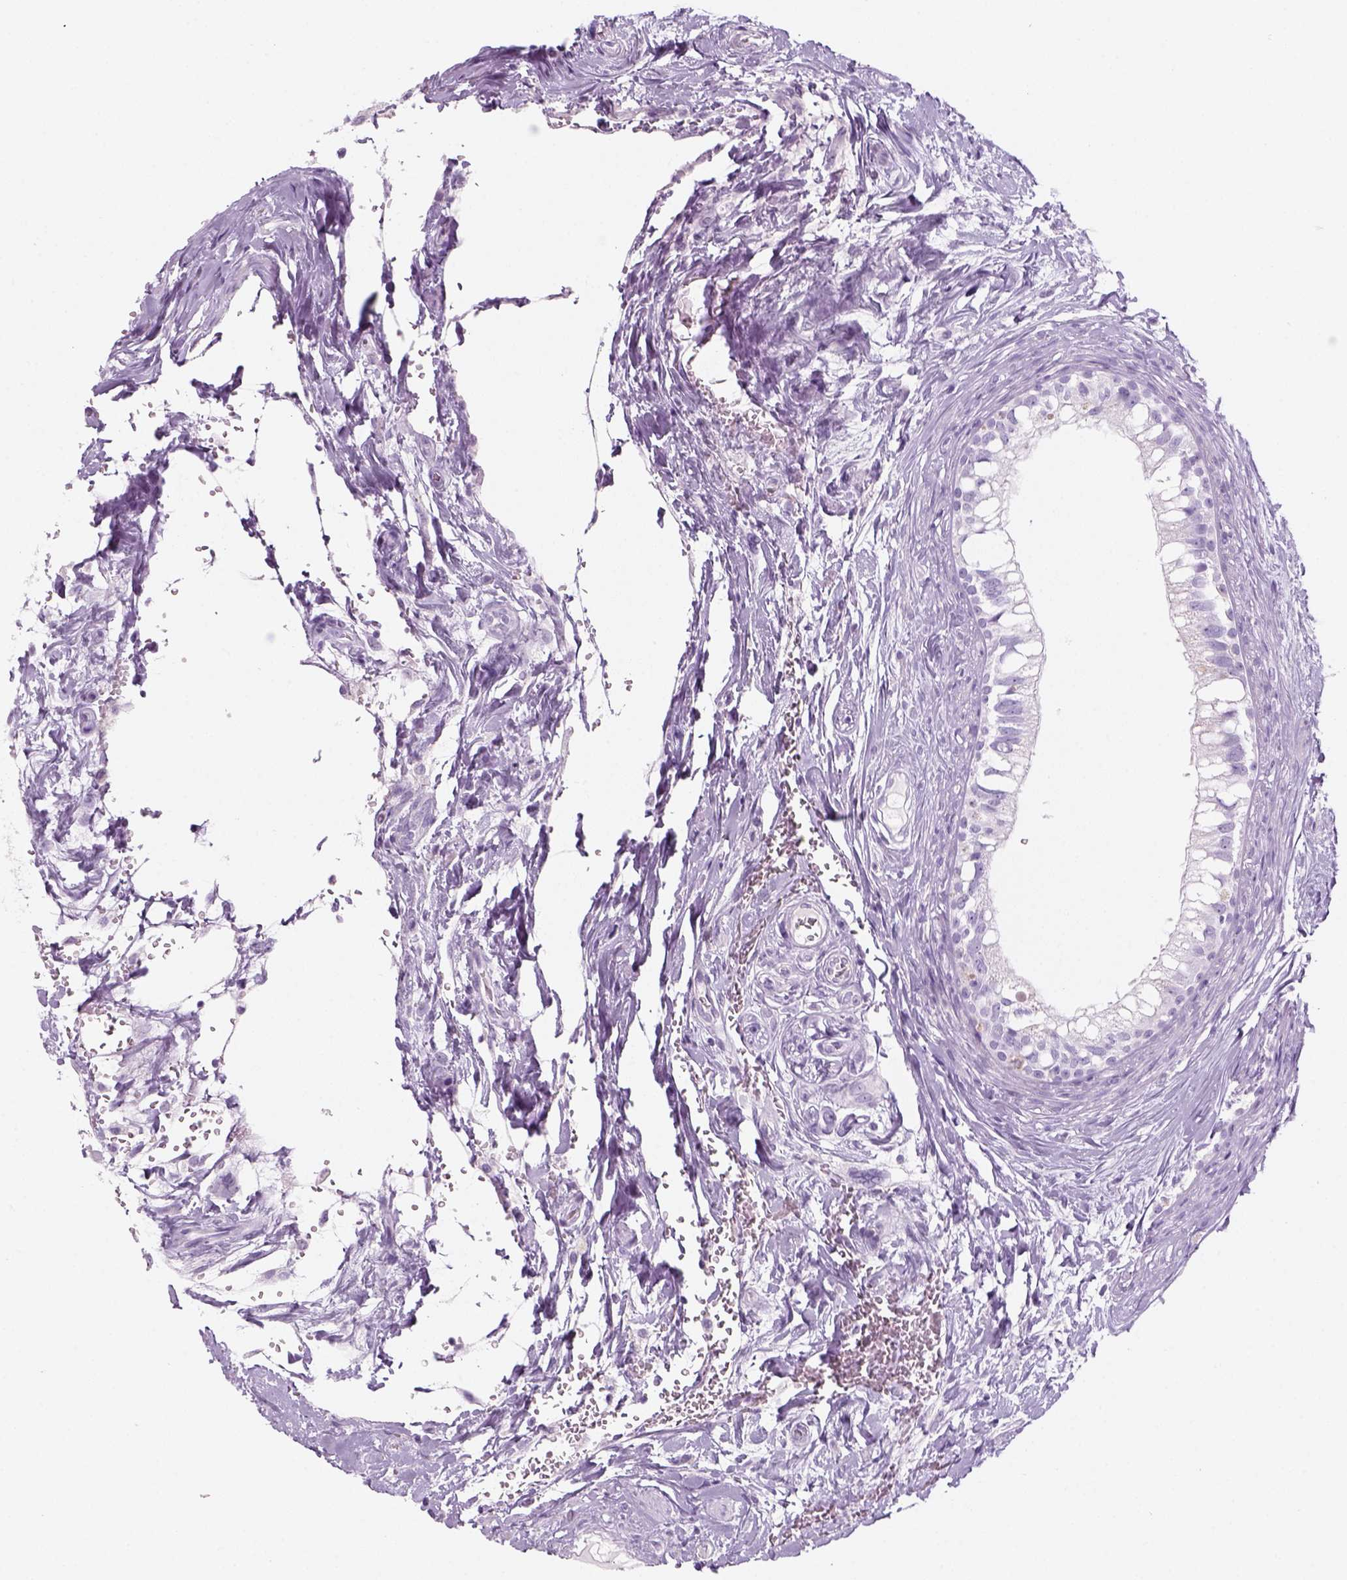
{"staining": {"intensity": "negative", "quantity": "none", "location": "none"}, "tissue": "epididymis", "cell_type": "Glandular cells", "image_type": "normal", "snomed": [{"axis": "morphology", "description": "Normal tissue, NOS"}, {"axis": "topography", "description": "Epididymis"}], "caption": "Immunohistochemistry (IHC) photomicrograph of normal epididymis: human epididymis stained with DAB reveals no significant protein expression in glandular cells.", "gene": "KRTAP11", "patient": {"sex": "male", "age": 59}}